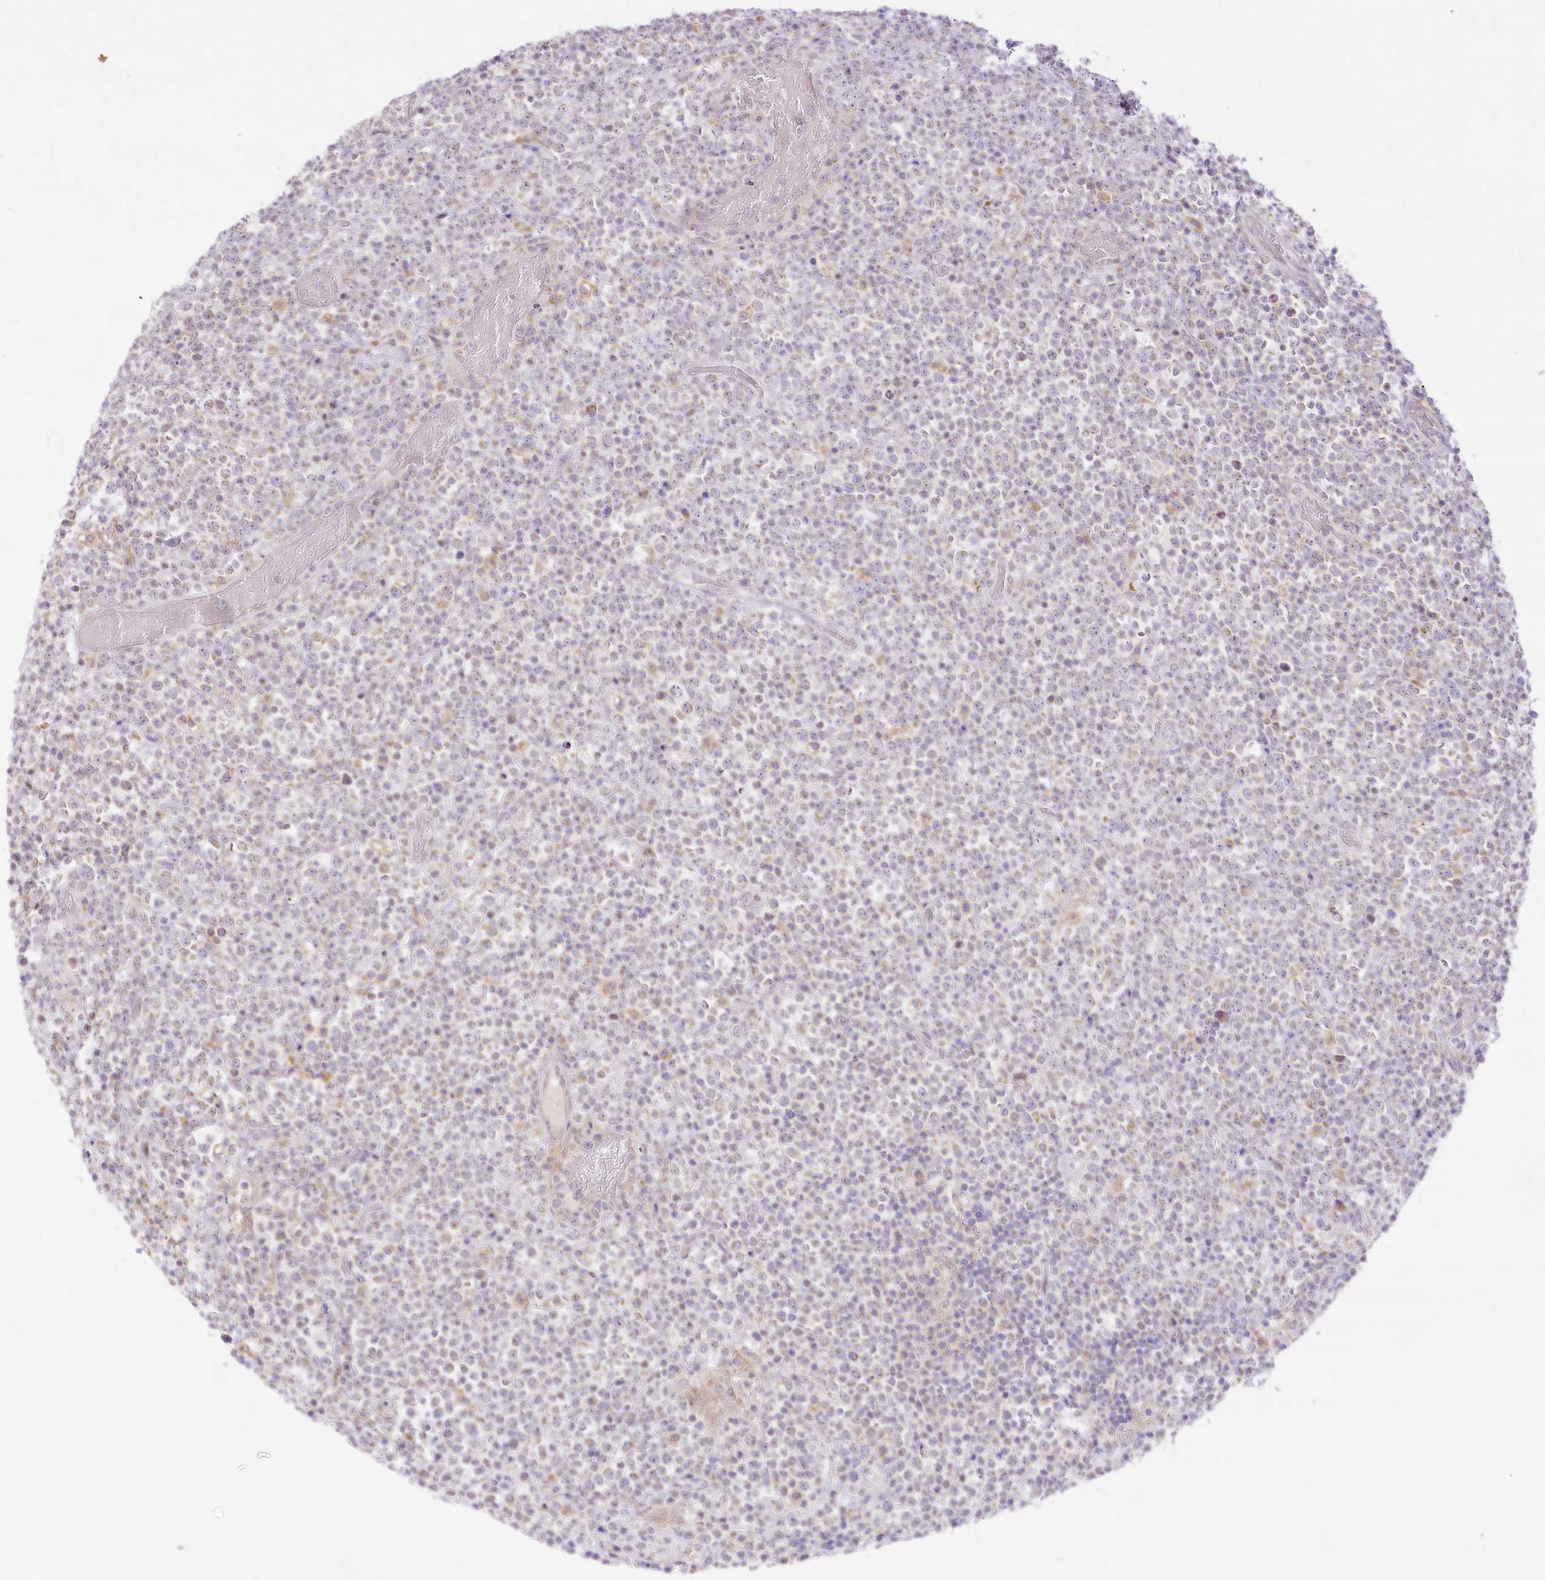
{"staining": {"intensity": "negative", "quantity": "none", "location": "none"}, "tissue": "lymphoma", "cell_type": "Tumor cells", "image_type": "cancer", "snomed": [{"axis": "morphology", "description": "Malignant lymphoma, non-Hodgkin's type, High grade"}, {"axis": "topography", "description": "Colon"}], "caption": "This is a micrograph of immunohistochemistry (IHC) staining of lymphoma, which shows no expression in tumor cells.", "gene": "CCDC30", "patient": {"sex": "female", "age": 53}}